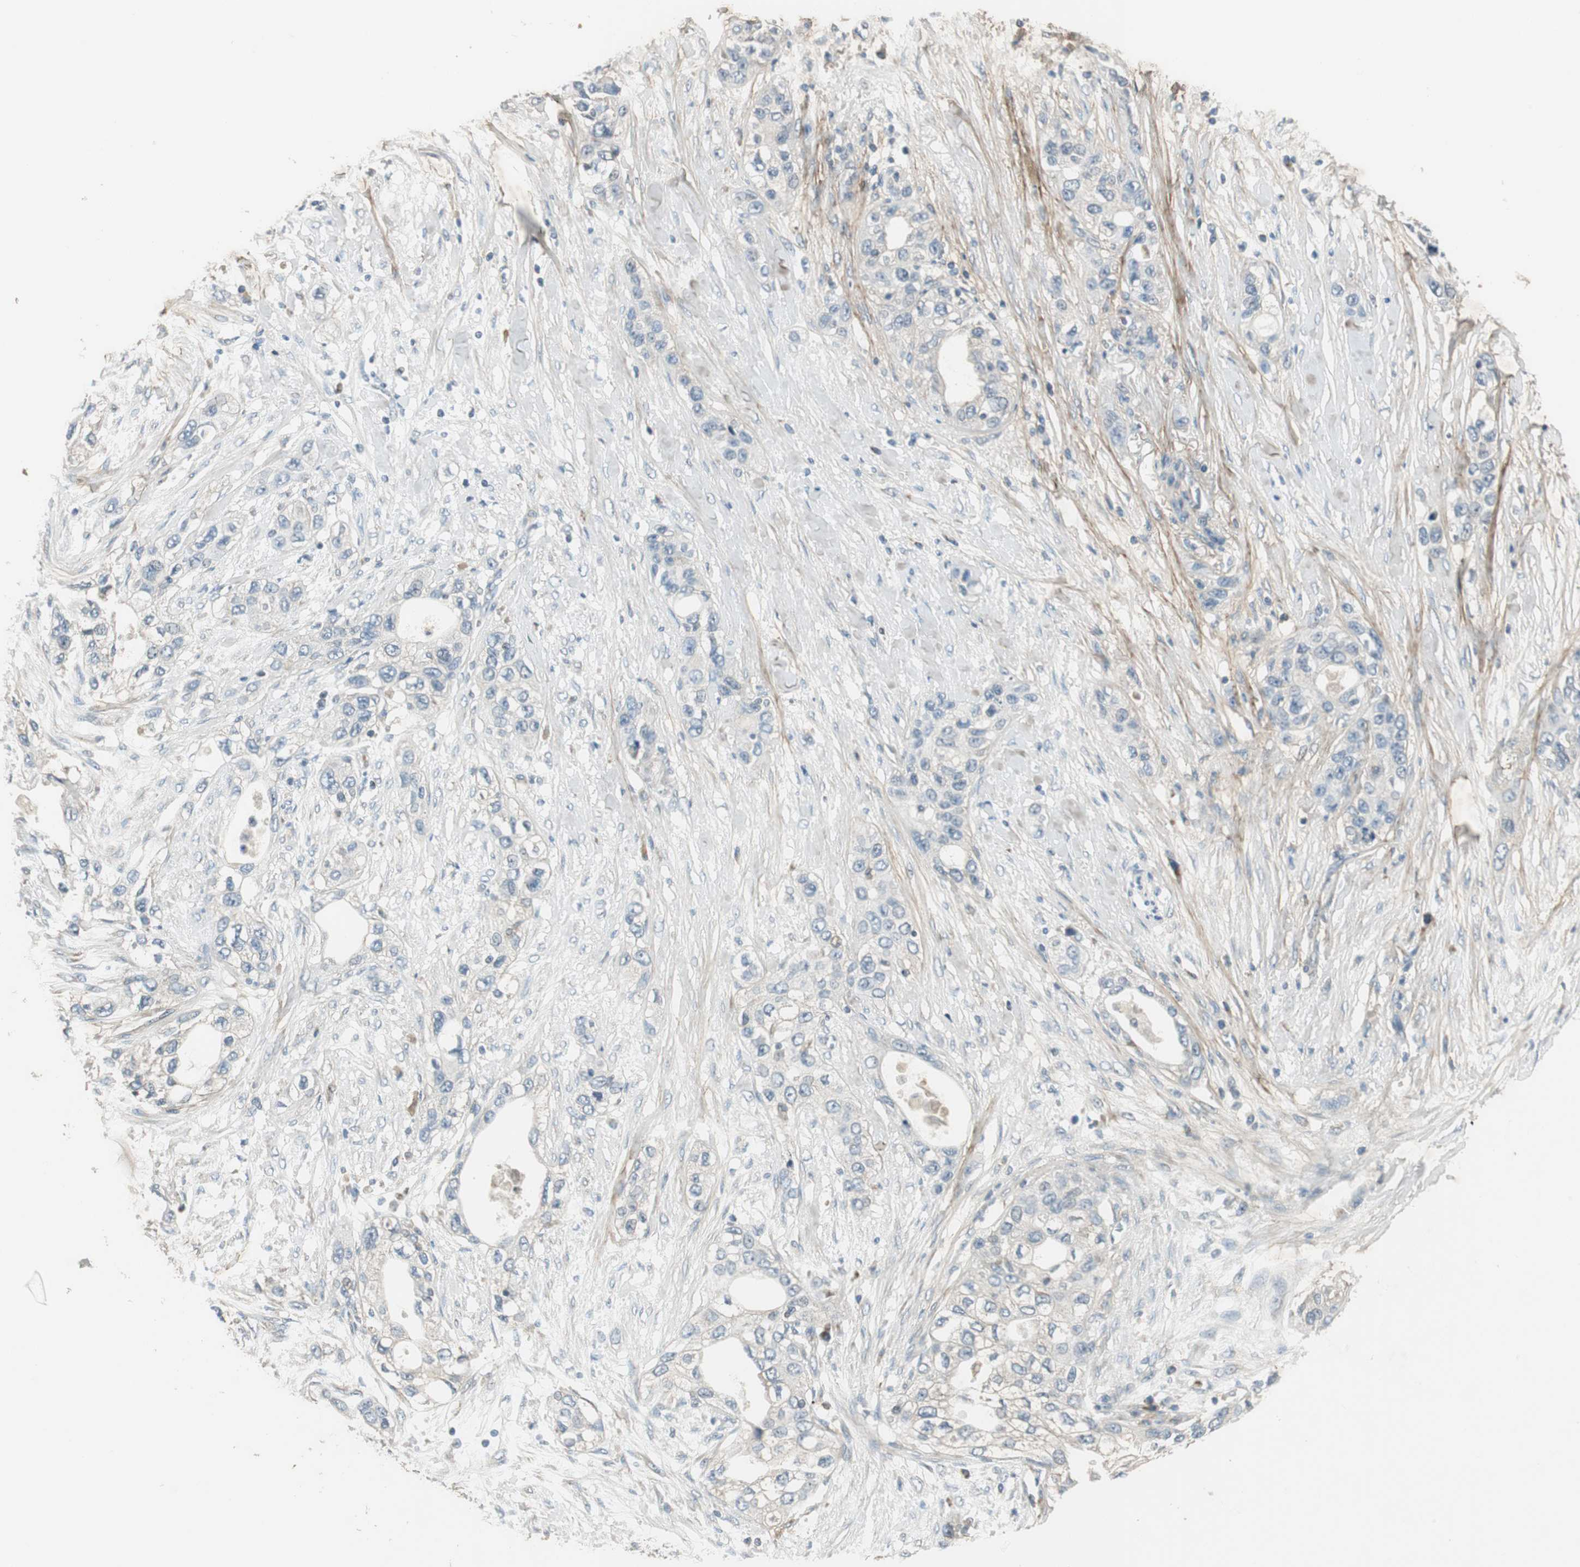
{"staining": {"intensity": "weak", "quantity": "<25%", "location": "cytoplasmic/membranous"}, "tissue": "pancreatic cancer", "cell_type": "Tumor cells", "image_type": "cancer", "snomed": [{"axis": "morphology", "description": "Adenocarcinoma, NOS"}, {"axis": "topography", "description": "Pancreas"}], "caption": "Immunohistochemical staining of pancreatic adenocarcinoma exhibits no significant staining in tumor cells.", "gene": "MSTO1", "patient": {"sex": "female", "age": 70}}